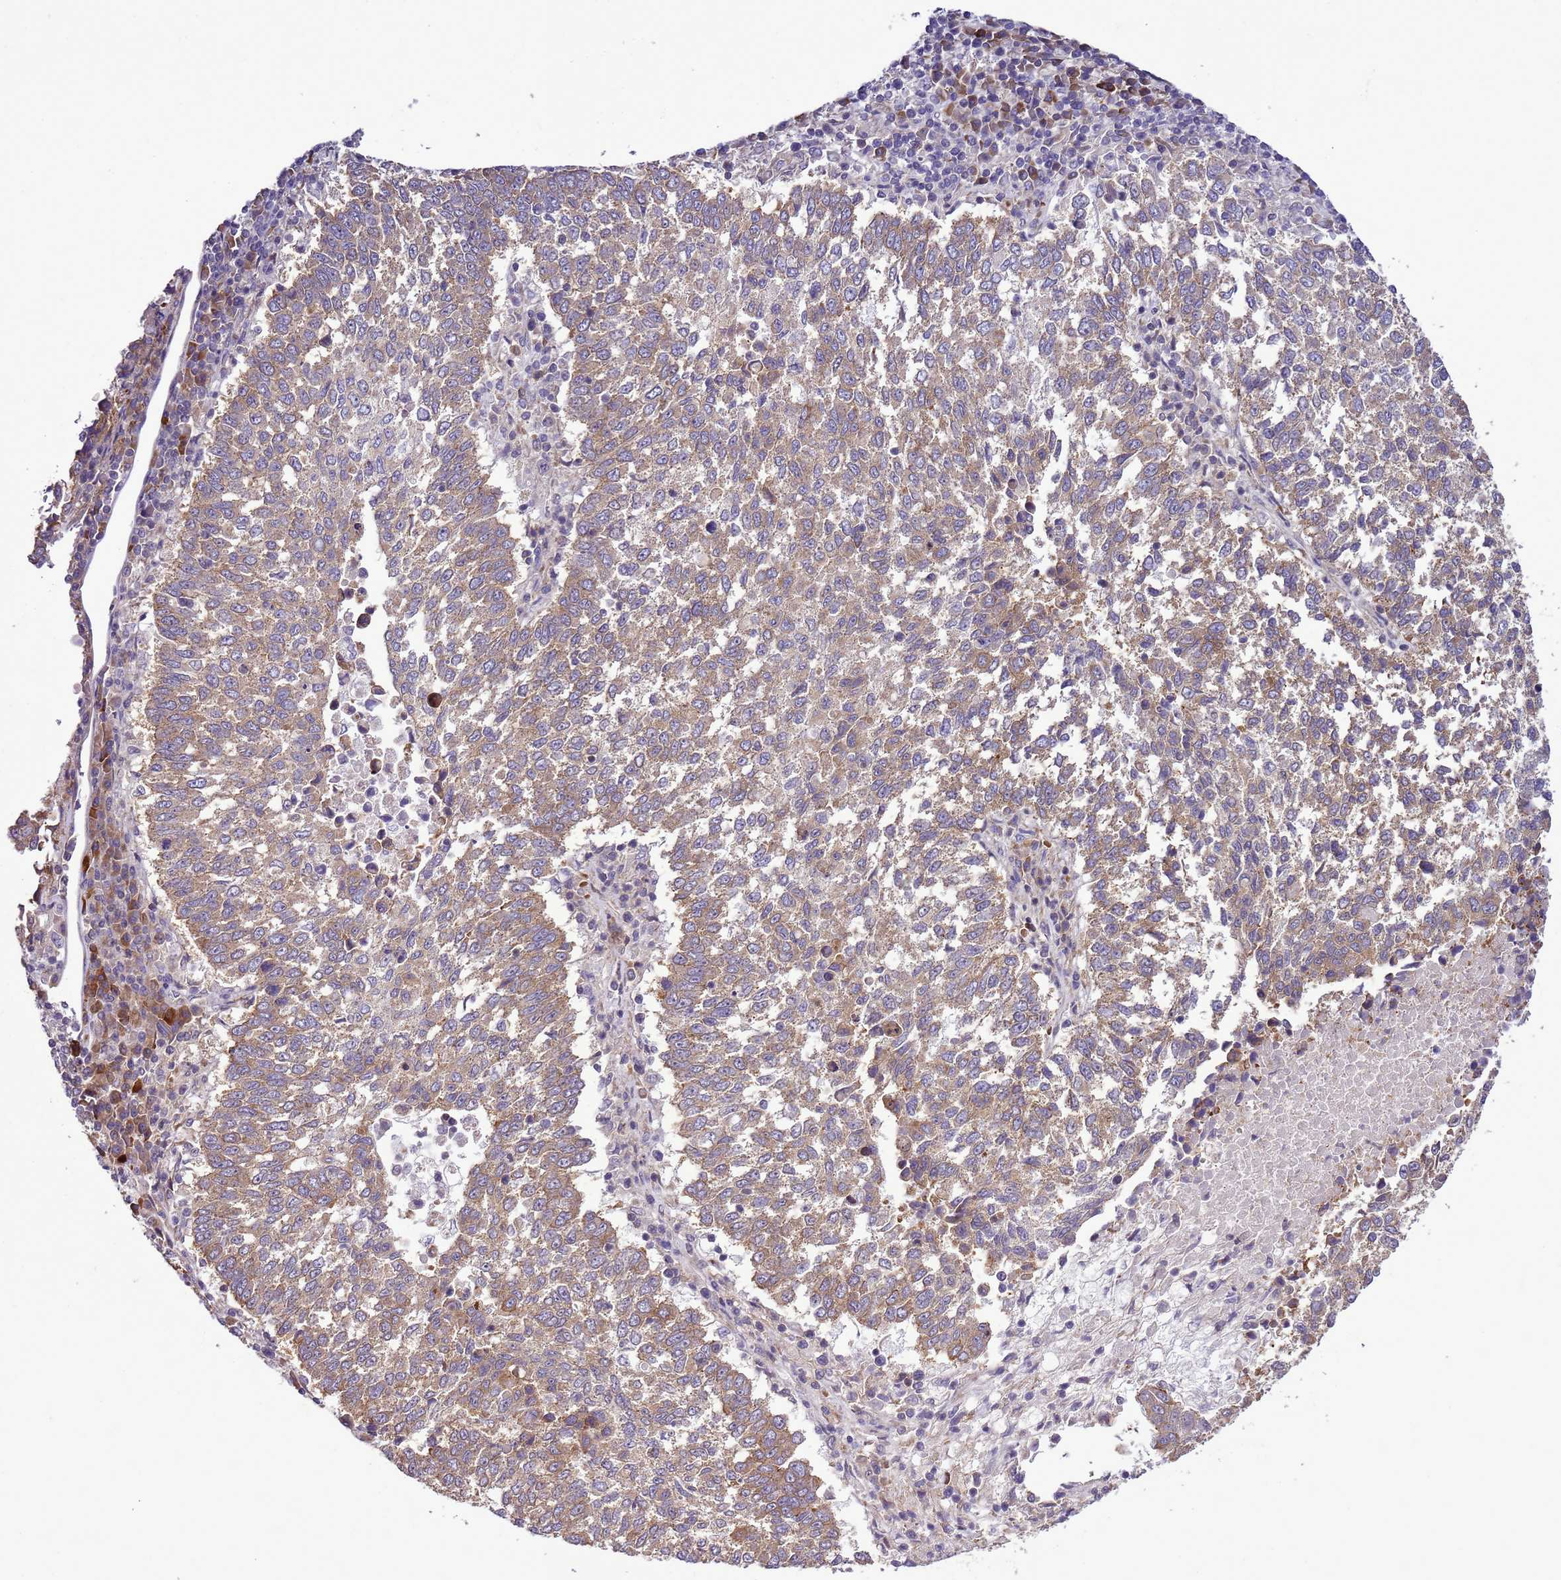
{"staining": {"intensity": "moderate", "quantity": ">75%", "location": "cytoplasmic/membranous"}, "tissue": "lung cancer", "cell_type": "Tumor cells", "image_type": "cancer", "snomed": [{"axis": "morphology", "description": "Squamous cell carcinoma, NOS"}, {"axis": "topography", "description": "Lung"}], "caption": "This is an image of IHC staining of lung cancer, which shows moderate expression in the cytoplasmic/membranous of tumor cells.", "gene": "GEN1", "patient": {"sex": "male", "age": 73}}